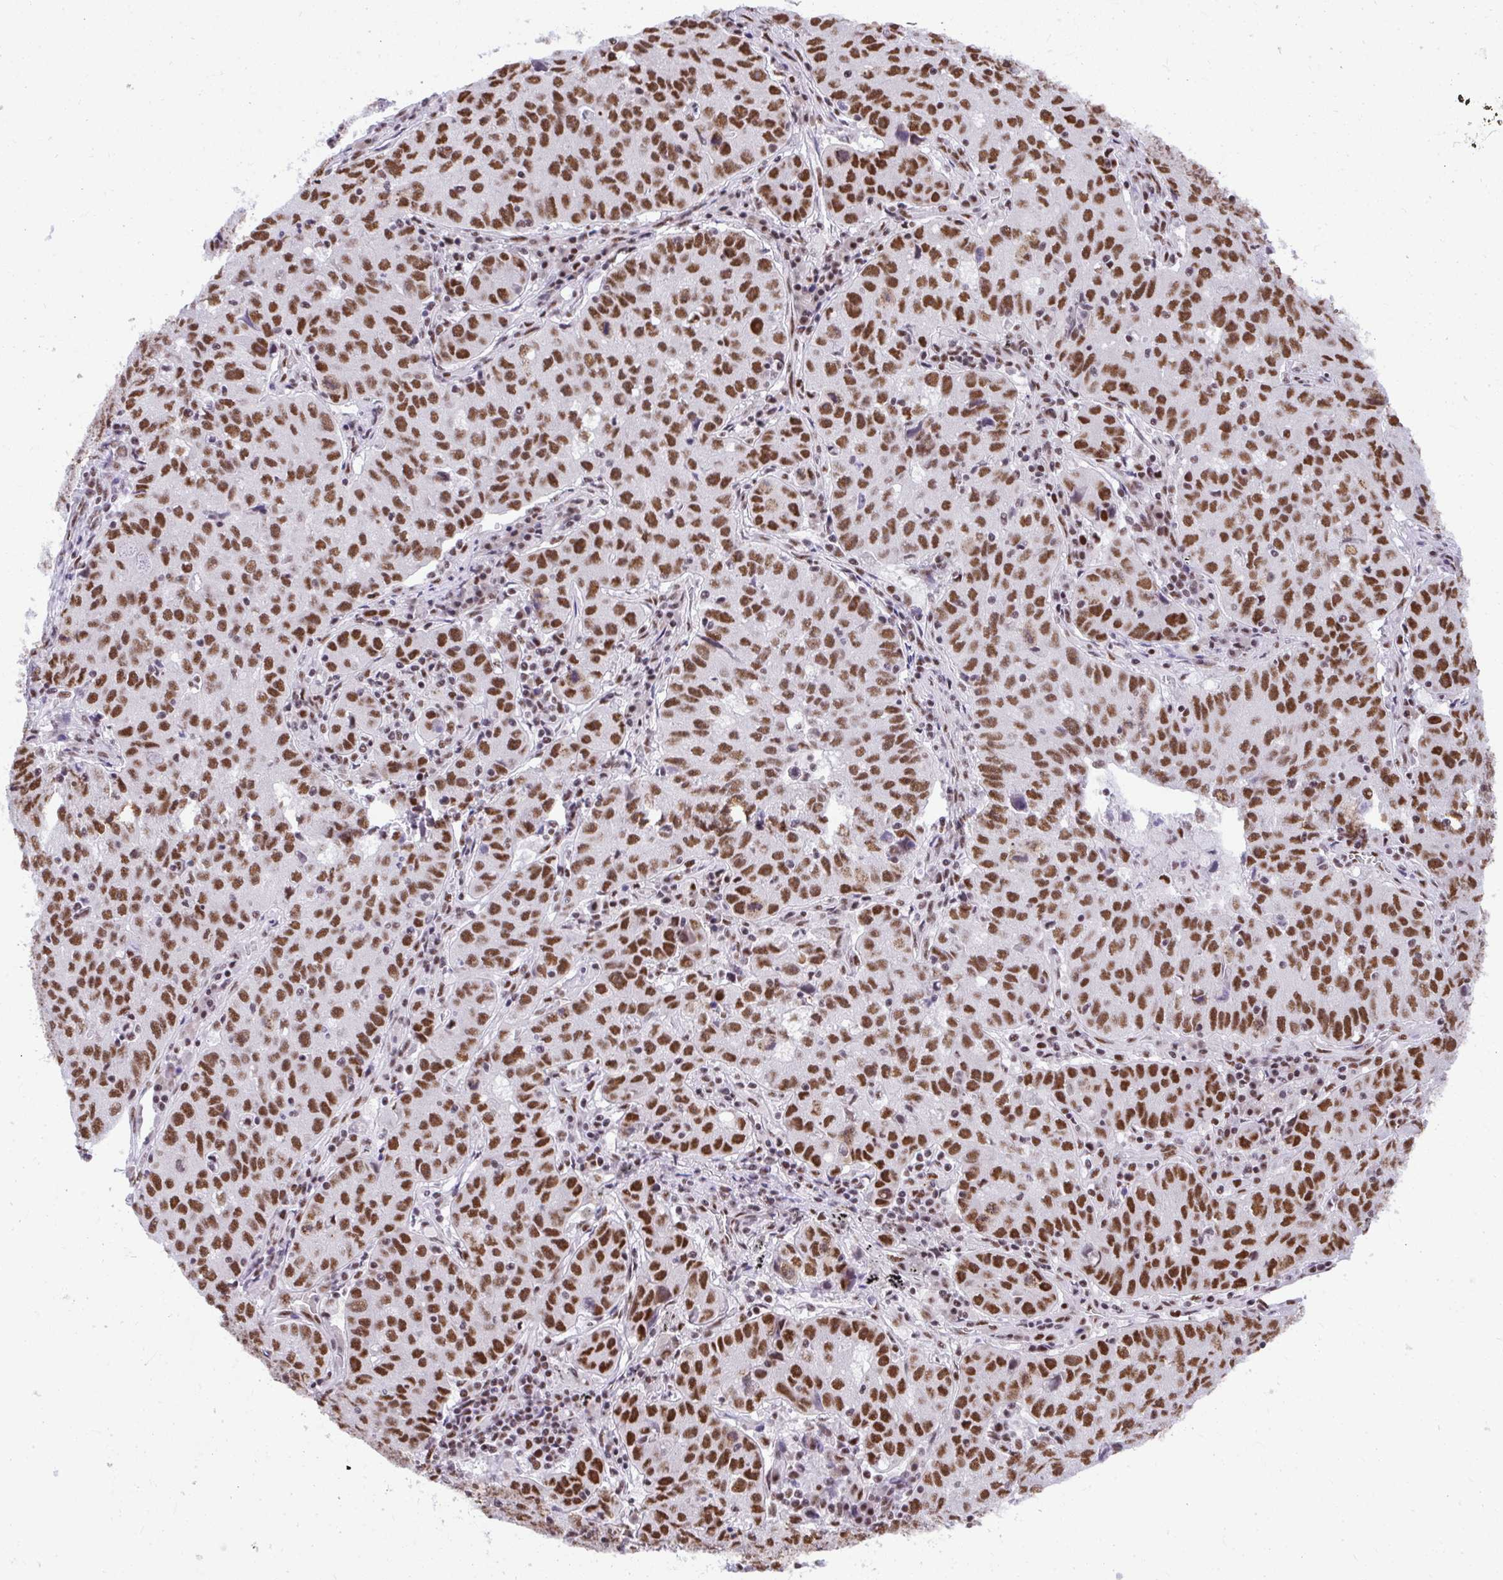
{"staining": {"intensity": "strong", "quantity": ">75%", "location": "nuclear"}, "tissue": "lung cancer", "cell_type": "Tumor cells", "image_type": "cancer", "snomed": [{"axis": "morphology", "description": "Normal morphology"}, {"axis": "morphology", "description": "Adenocarcinoma, NOS"}, {"axis": "topography", "description": "Lymph node"}, {"axis": "topography", "description": "Lung"}], "caption": "Protein expression analysis of lung cancer (adenocarcinoma) displays strong nuclear staining in approximately >75% of tumor cells.", "gene": "PRPF19", "patient": {"sex": "female", "age": 57}}